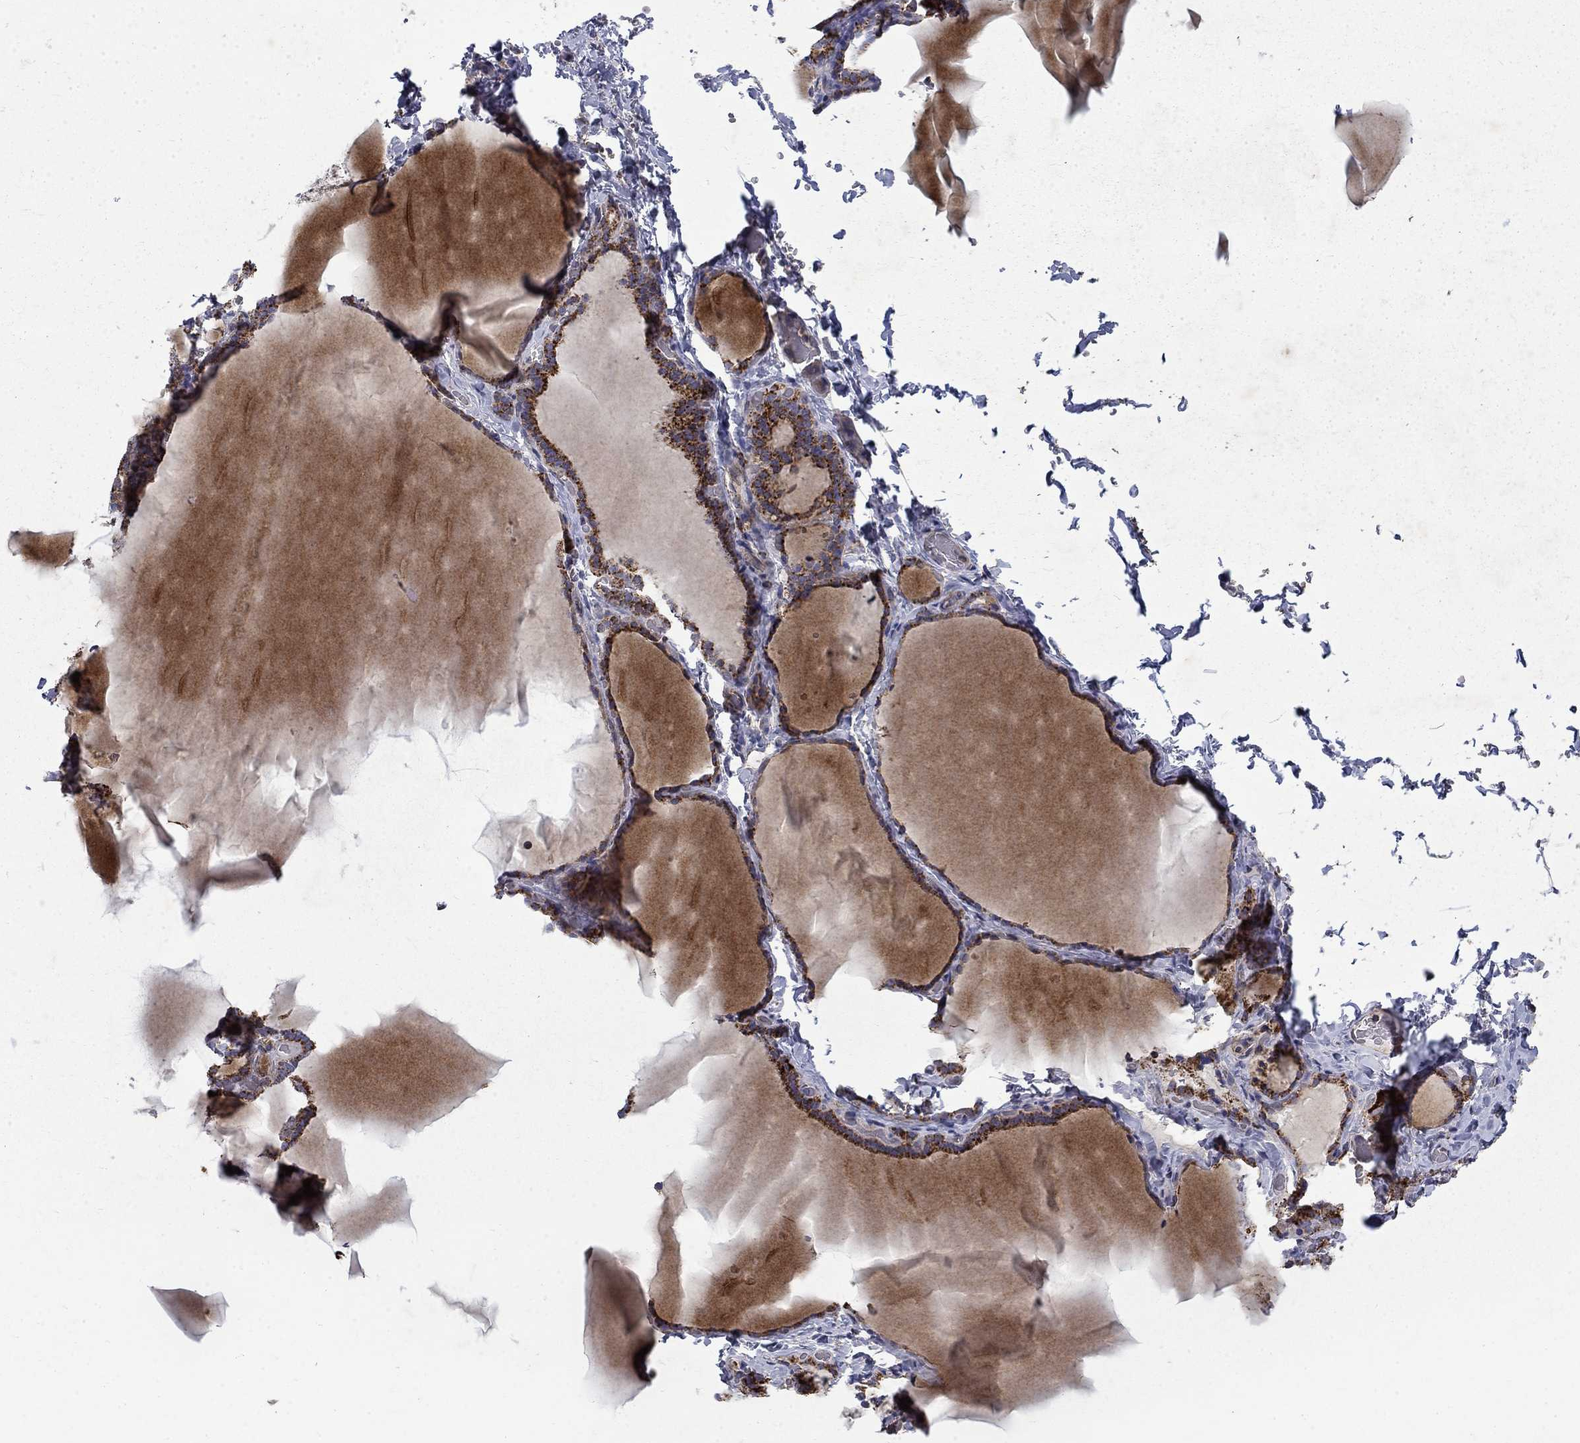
{"staining": {"intensity": "moderate", "quantity": ">75%", "location": "cytoplasmic/membranous"}, "tissue": "thyroid gland", "cell_type": "Glandular cells", "image_type": "normal", "snomed": [{"axis": "morphology", "description": "Normal tissue, NOS"}, {"axis": "morphology", "description": "Hyperplasia, NOS"}, {"axis": "topography", "description": "Thyroid gland"}], "caption": "Brown immunohistochemical staining in unremarkable human thyroid gland shows moderate cytoplasmic/membranous positivity in approximately >75% of glandular cells.", "gene": "PCBP3", "patient": {"sex": "female", "age": 27}}